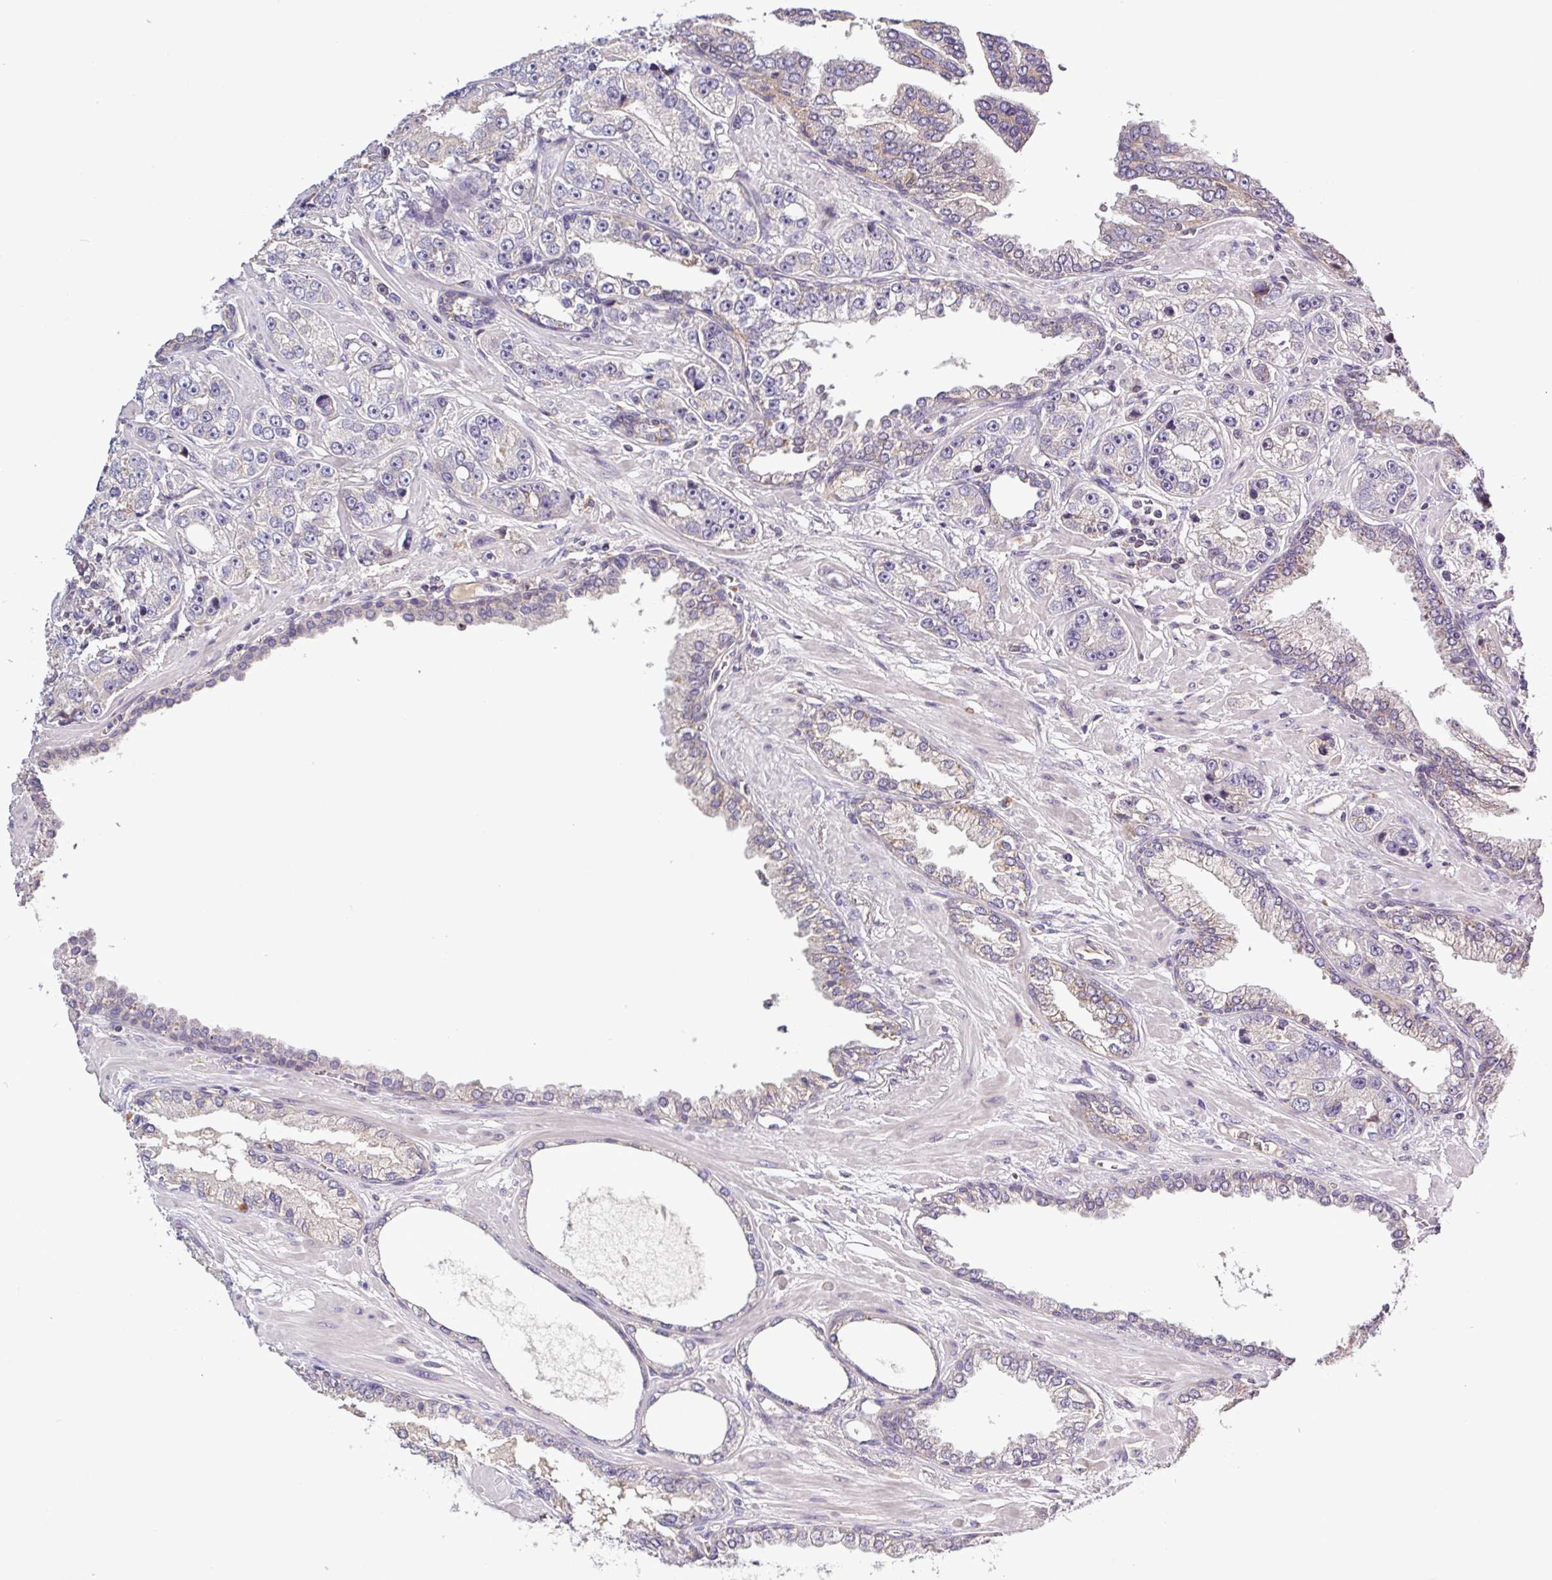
{"staining": {"intensity": "negative", "quantity": "none", "location": "none"}, "tissue": "prostate cancer", "cell_type": "Tumor cells", "image_type": "cancer", "snomed": [{"axis": "morphology", "description": "Adenocarcinoma, High grade"}, {"axis": "topography", "description": "Prostate"}], "caption": "The micrograph demonstrates no staining of tumor cells in prostate adenocarcinoma (high-grade).", "gene": "SFTPB", "patient": {"sex": "male", "age": 71}}